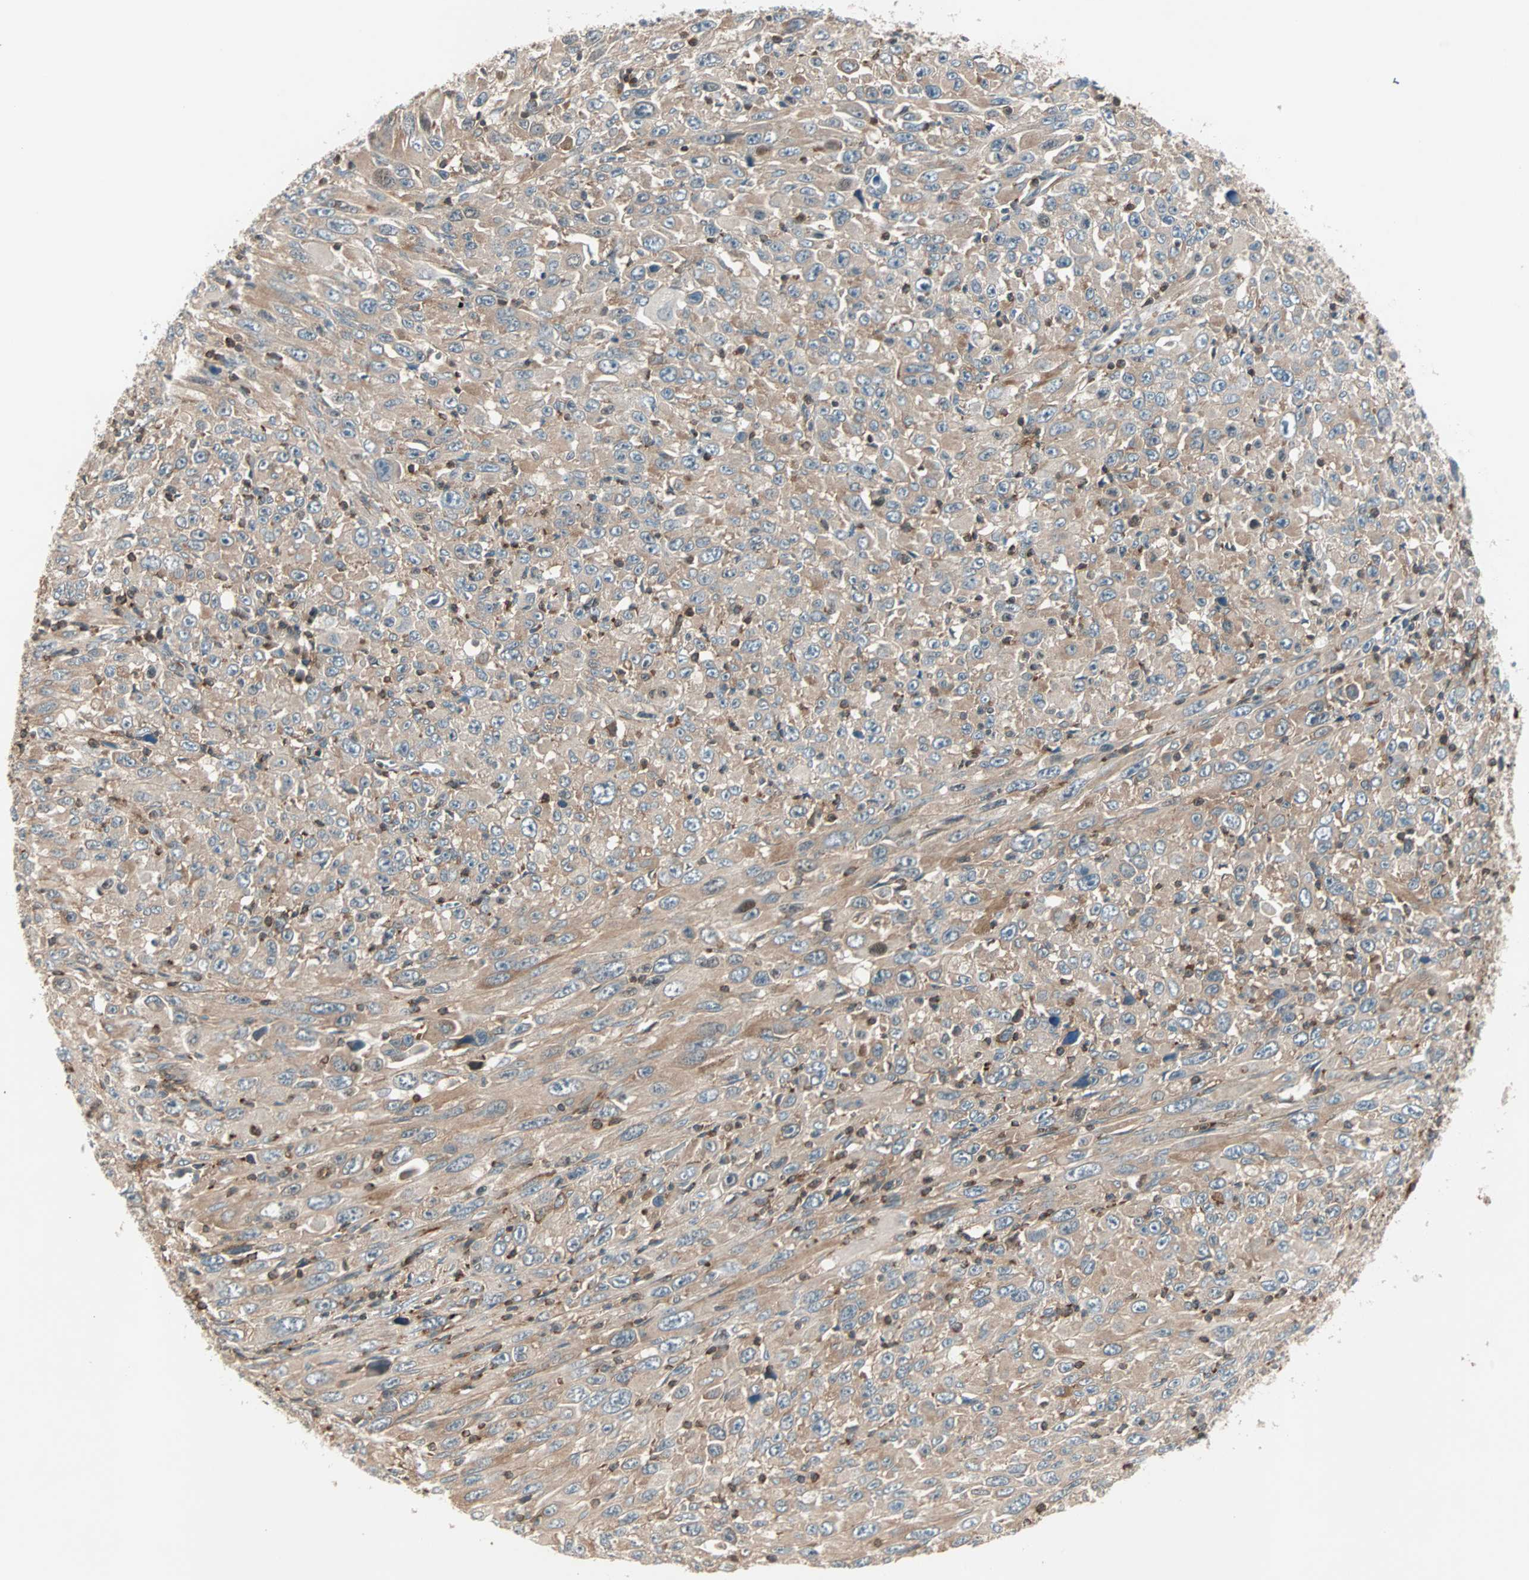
{"staining": {"intensity": "moderate", "quantity": ">75%", "location": "cytoplasmic/membranous"}, "tissue": "melanoma", "cell_type": "Tumor cells", "image_type": "cancer", "snomed": [{"axis": "morphology", "description": "Malignant melanoma, Metastatic site"}, {"axis": "topography", "description": "Skin"}], "caption": "An immunohistochemistry micrograph of tumor tissue is shown. Protein staining in brown shows moderate cytoplasmic/membranous positivity in melanoma within tumor cells. Nuclei are stained in blue.", "gene": "TEC", "patient": {"sex": "female", "age": 56}}